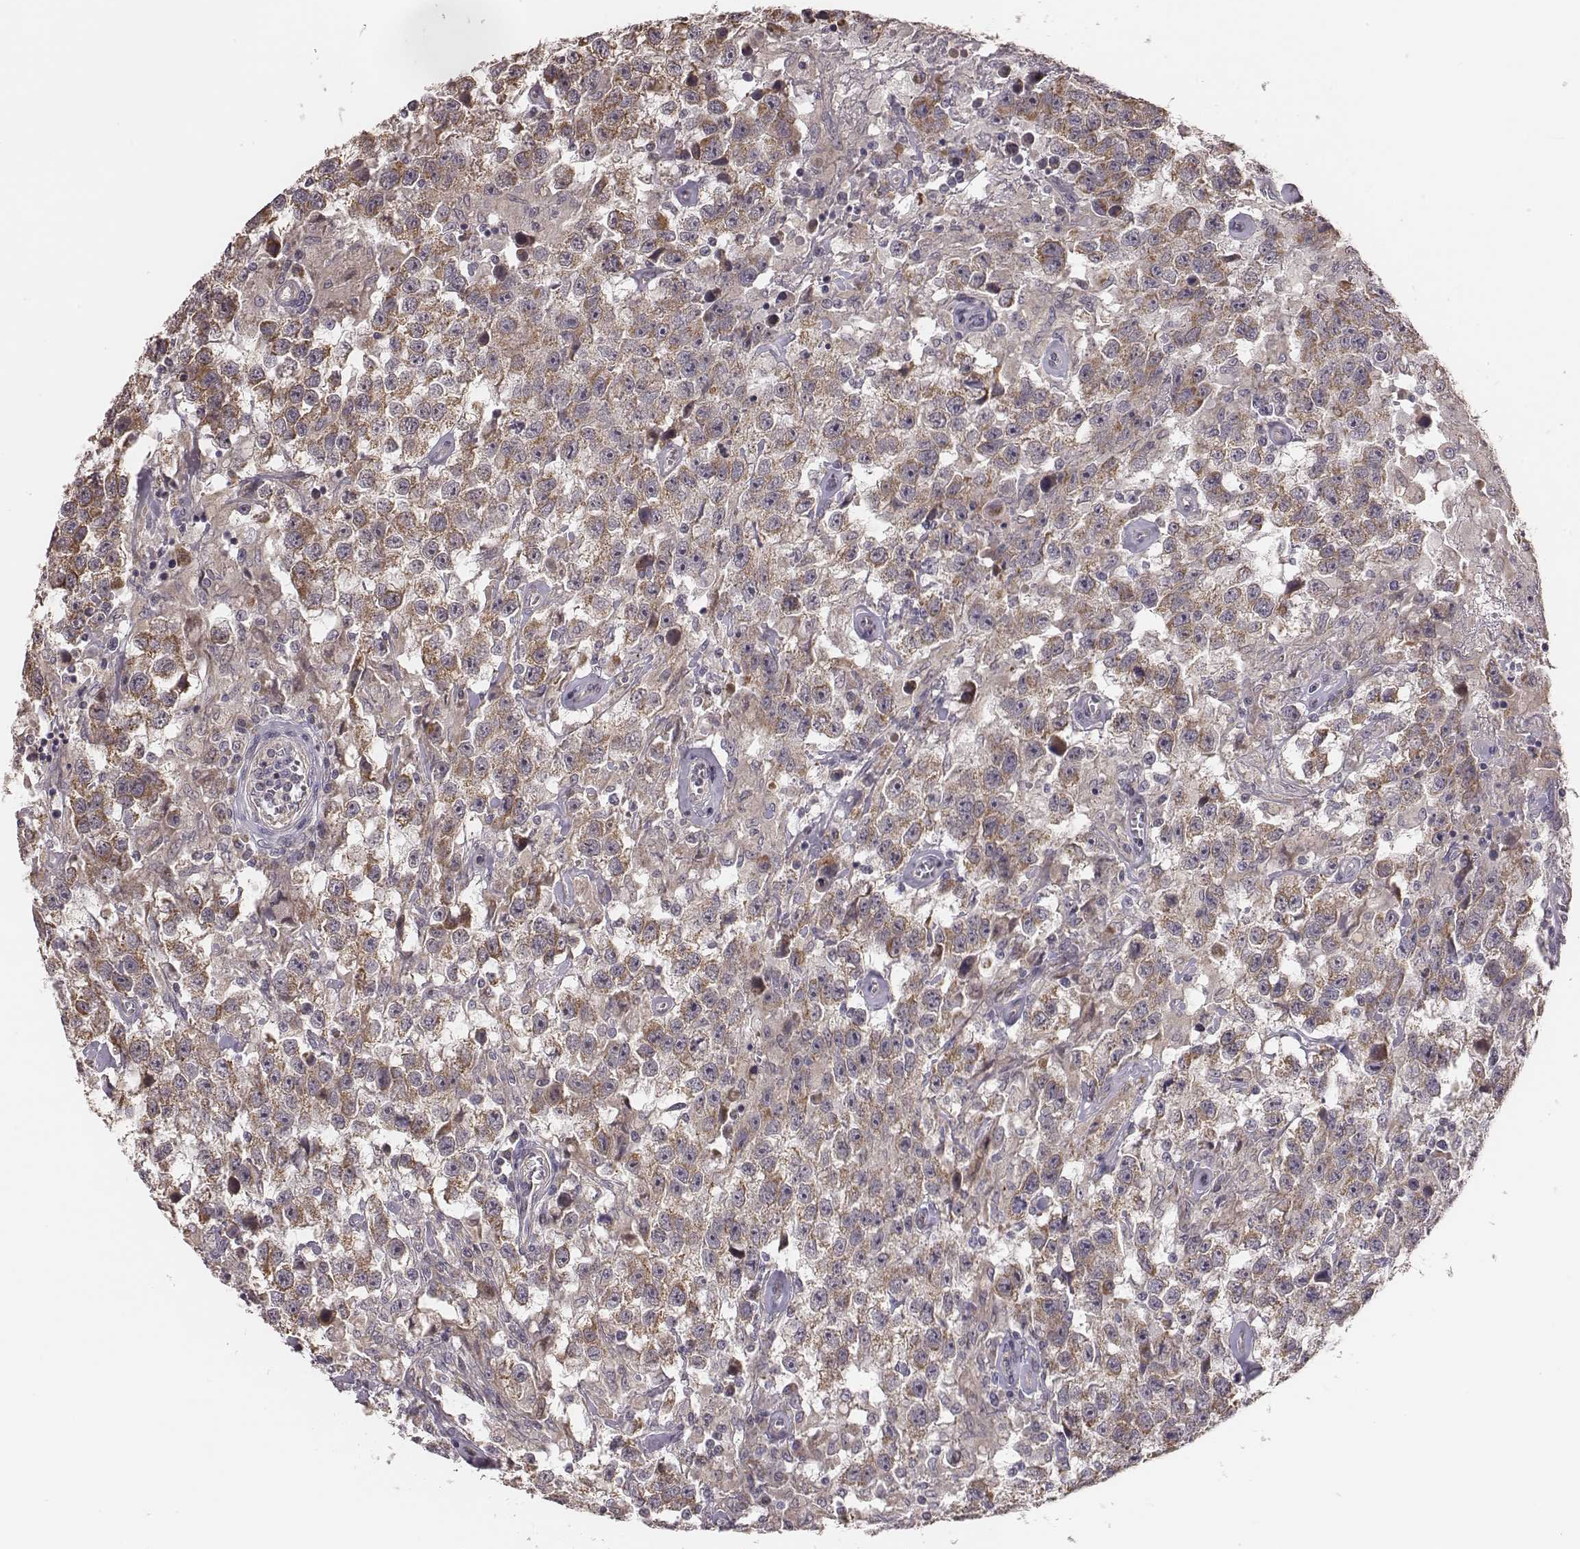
{"staining": {"intensity": "weak", "quantity": ">75%", "location": "cytoplasmic/membranous"}, "tissue": "testis cancer", "cell_type": "Tumor cells", "image_type": "cancer", "snomed": [{"axis": "morphology", "description": "Seminoma, NOS"}, {"axis": "topography", "description": "Testis"}], "caption": "IHC of testis cancer (seminoma) shows low levels of weak cytoplasmic/membranous expression in approximately >75% of tumor cells.", "gene": "HAVCR1", "patient": {"sex": "male", "age": 43}}